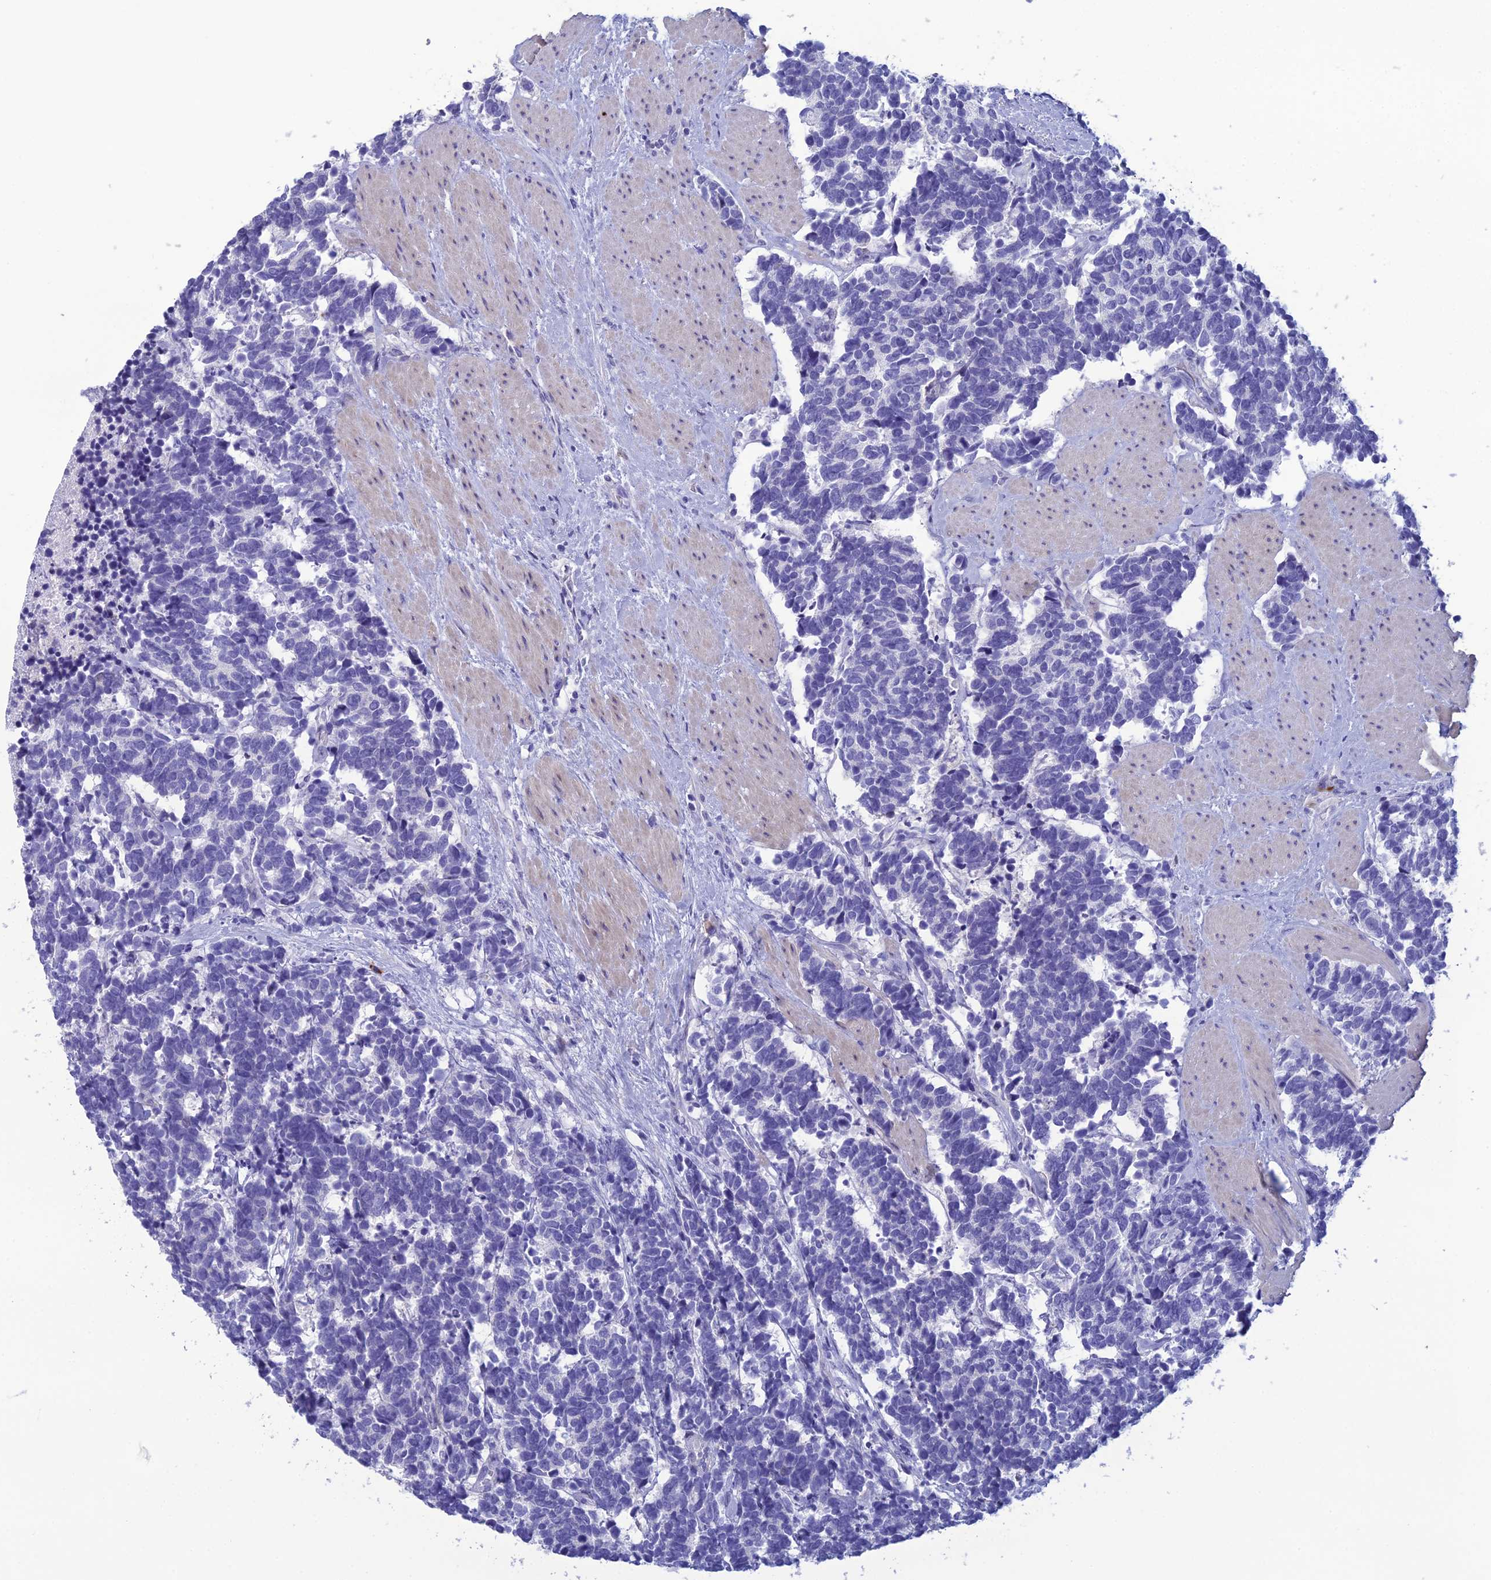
{"staining": {"intensity": "negative", "quantity": "none", "location": "none"}, "tissue": "carcinoid", "cell_type": "Tumor cells", "image_type": "cancer", "snomed": [{"axis": "morphology", "description": "Carcinoma, NOS"}, {"axis": "morphology", "description": "Carcinoid, malignant, NOS"}, {"axis": "topography", "description": "Prostate"}], "caption": "This is an IHC photomicrograph of human carcinoid. There is no positivity in tumor cells.", "gene": "CRB2", "patient": {"sex": "male", "age": 57}}